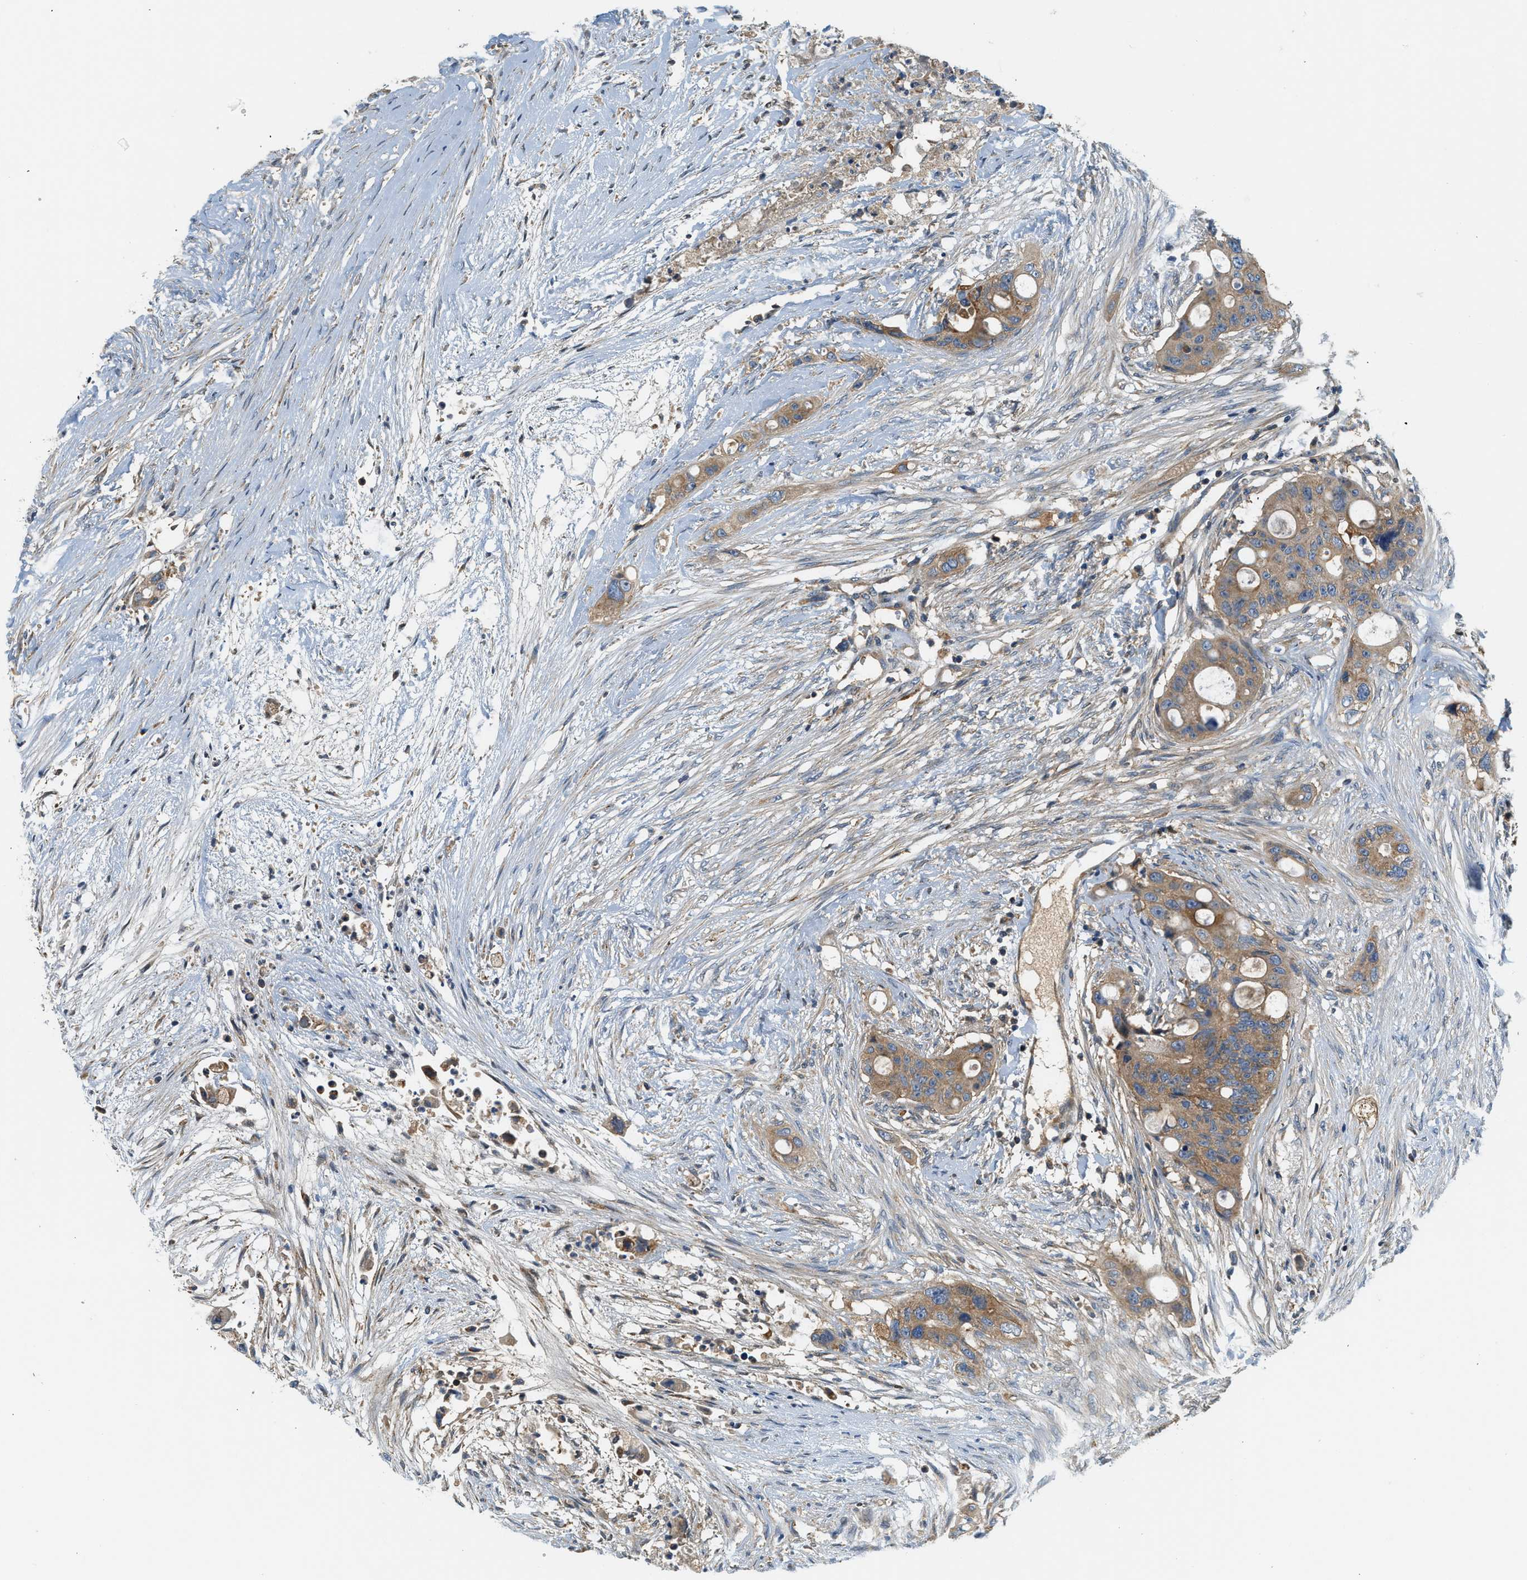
{"staining": {"intensity": "moderate", "quantity": ">75%", "location": "cytoplasmic/membranous"}, "tissue": "colorectal cancer", "cell_type": "Tumor cells", "image_type": "cancer", "snomed": [{"axis": "morphology", "description": "Adenocarcinoma, NOS"}, {"axis": "topography", "description": "Colon"}], "caption": "Tumor cells demonstrate moderate cytoplasmic/membranous expression in about >75% of cells in colorectal cancer.", "gene": "KCNK1", "patient": {"sex": "female", "age": 57}}